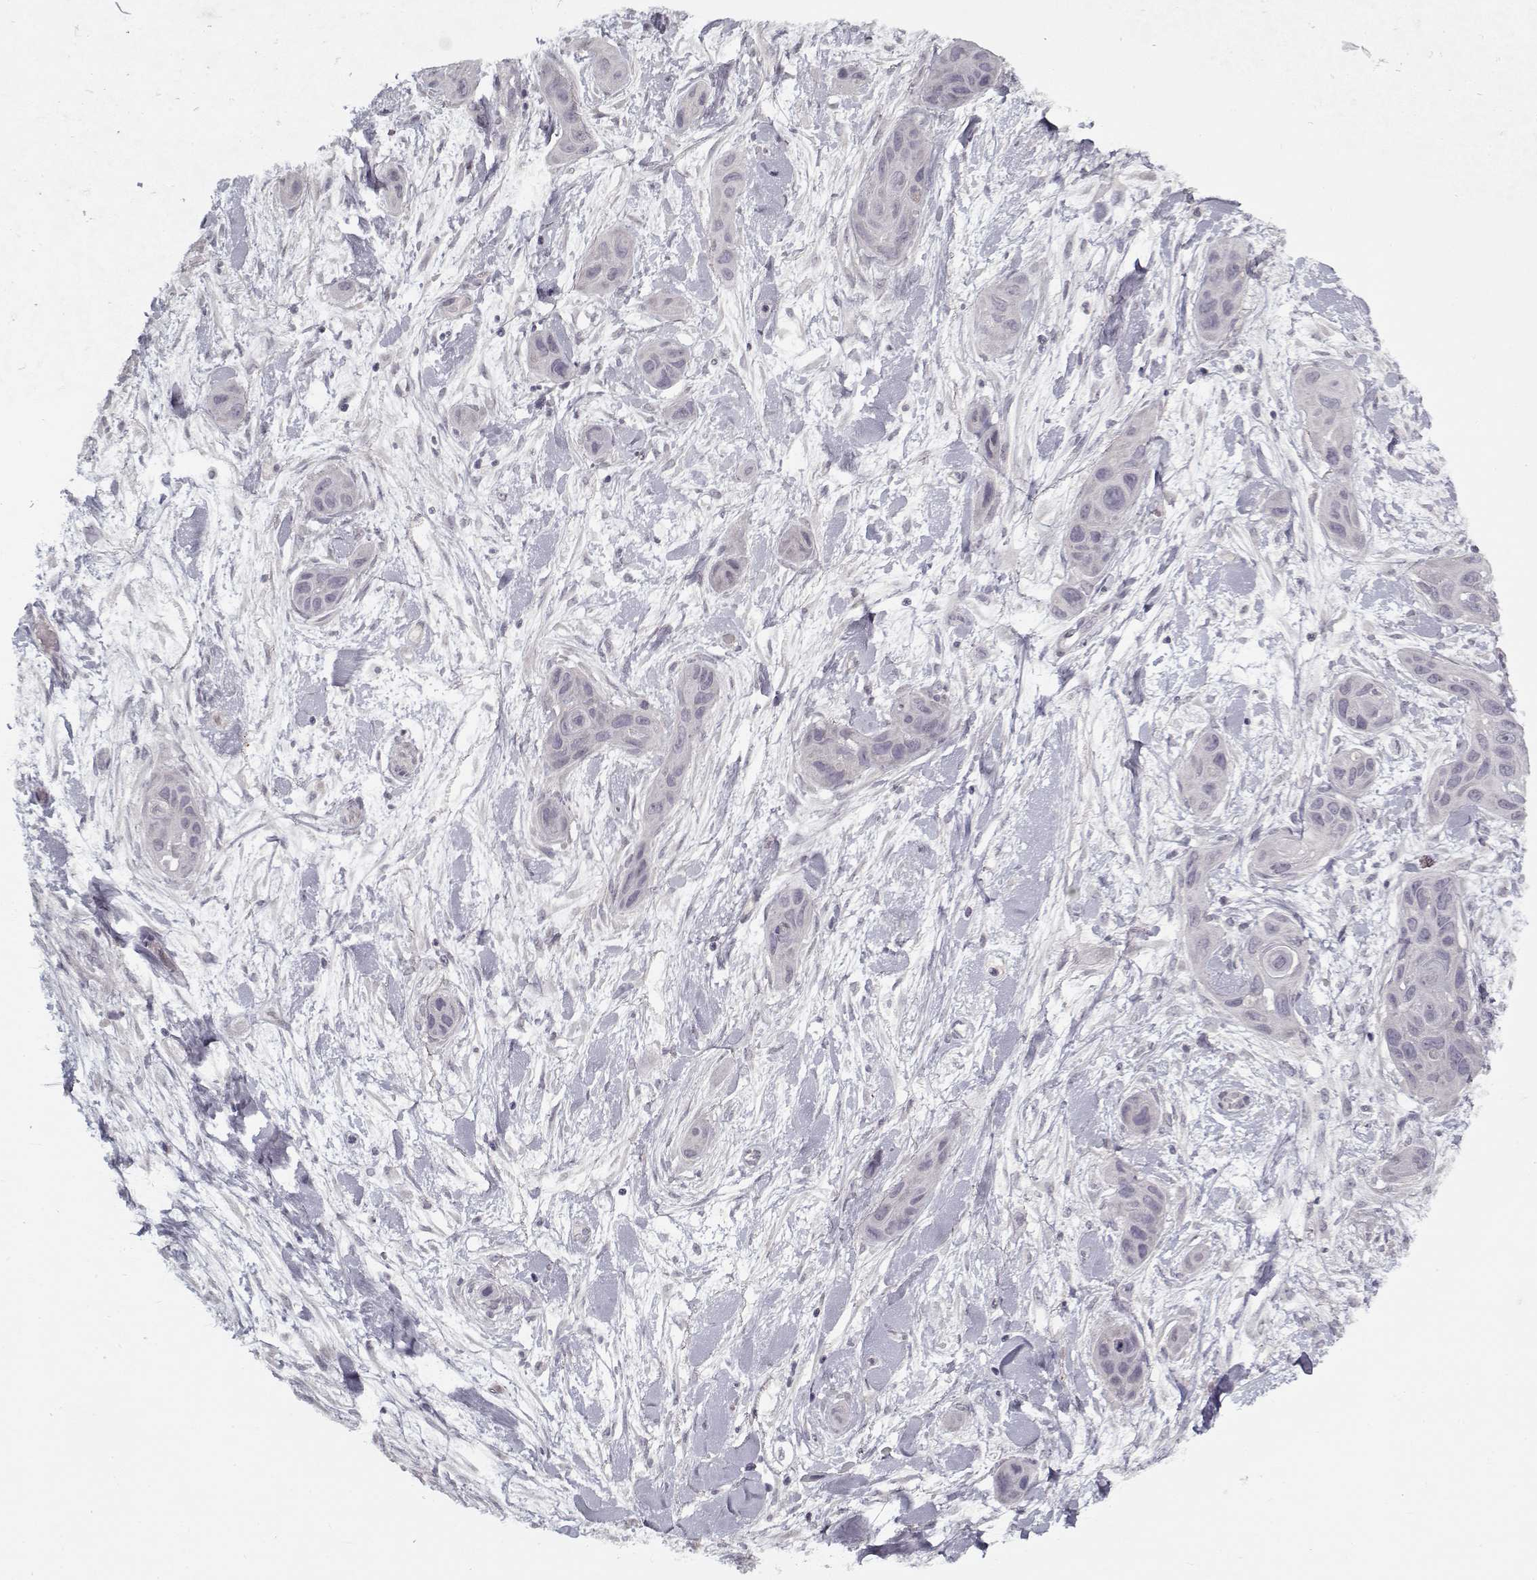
{"staining": {"intensity": "negative", "quantity": "none", "location": "none"}, "tissue": "skin cancer", "cell_type": "Tumor cells", "image_type": "cancer", "snomed": [{"axis": "morphology", "description": "Squamous cell carcinoma, NOS"}, {"axis": "topography", "description": "Skin"}], "caption": "Tumor cells show no significant protein staining in skin cancer. (Immunohistochemistry, brightfield microscopy, high magnification).", "gene": "LAMA2", "patient": {"sex": "male", "age": 79}}